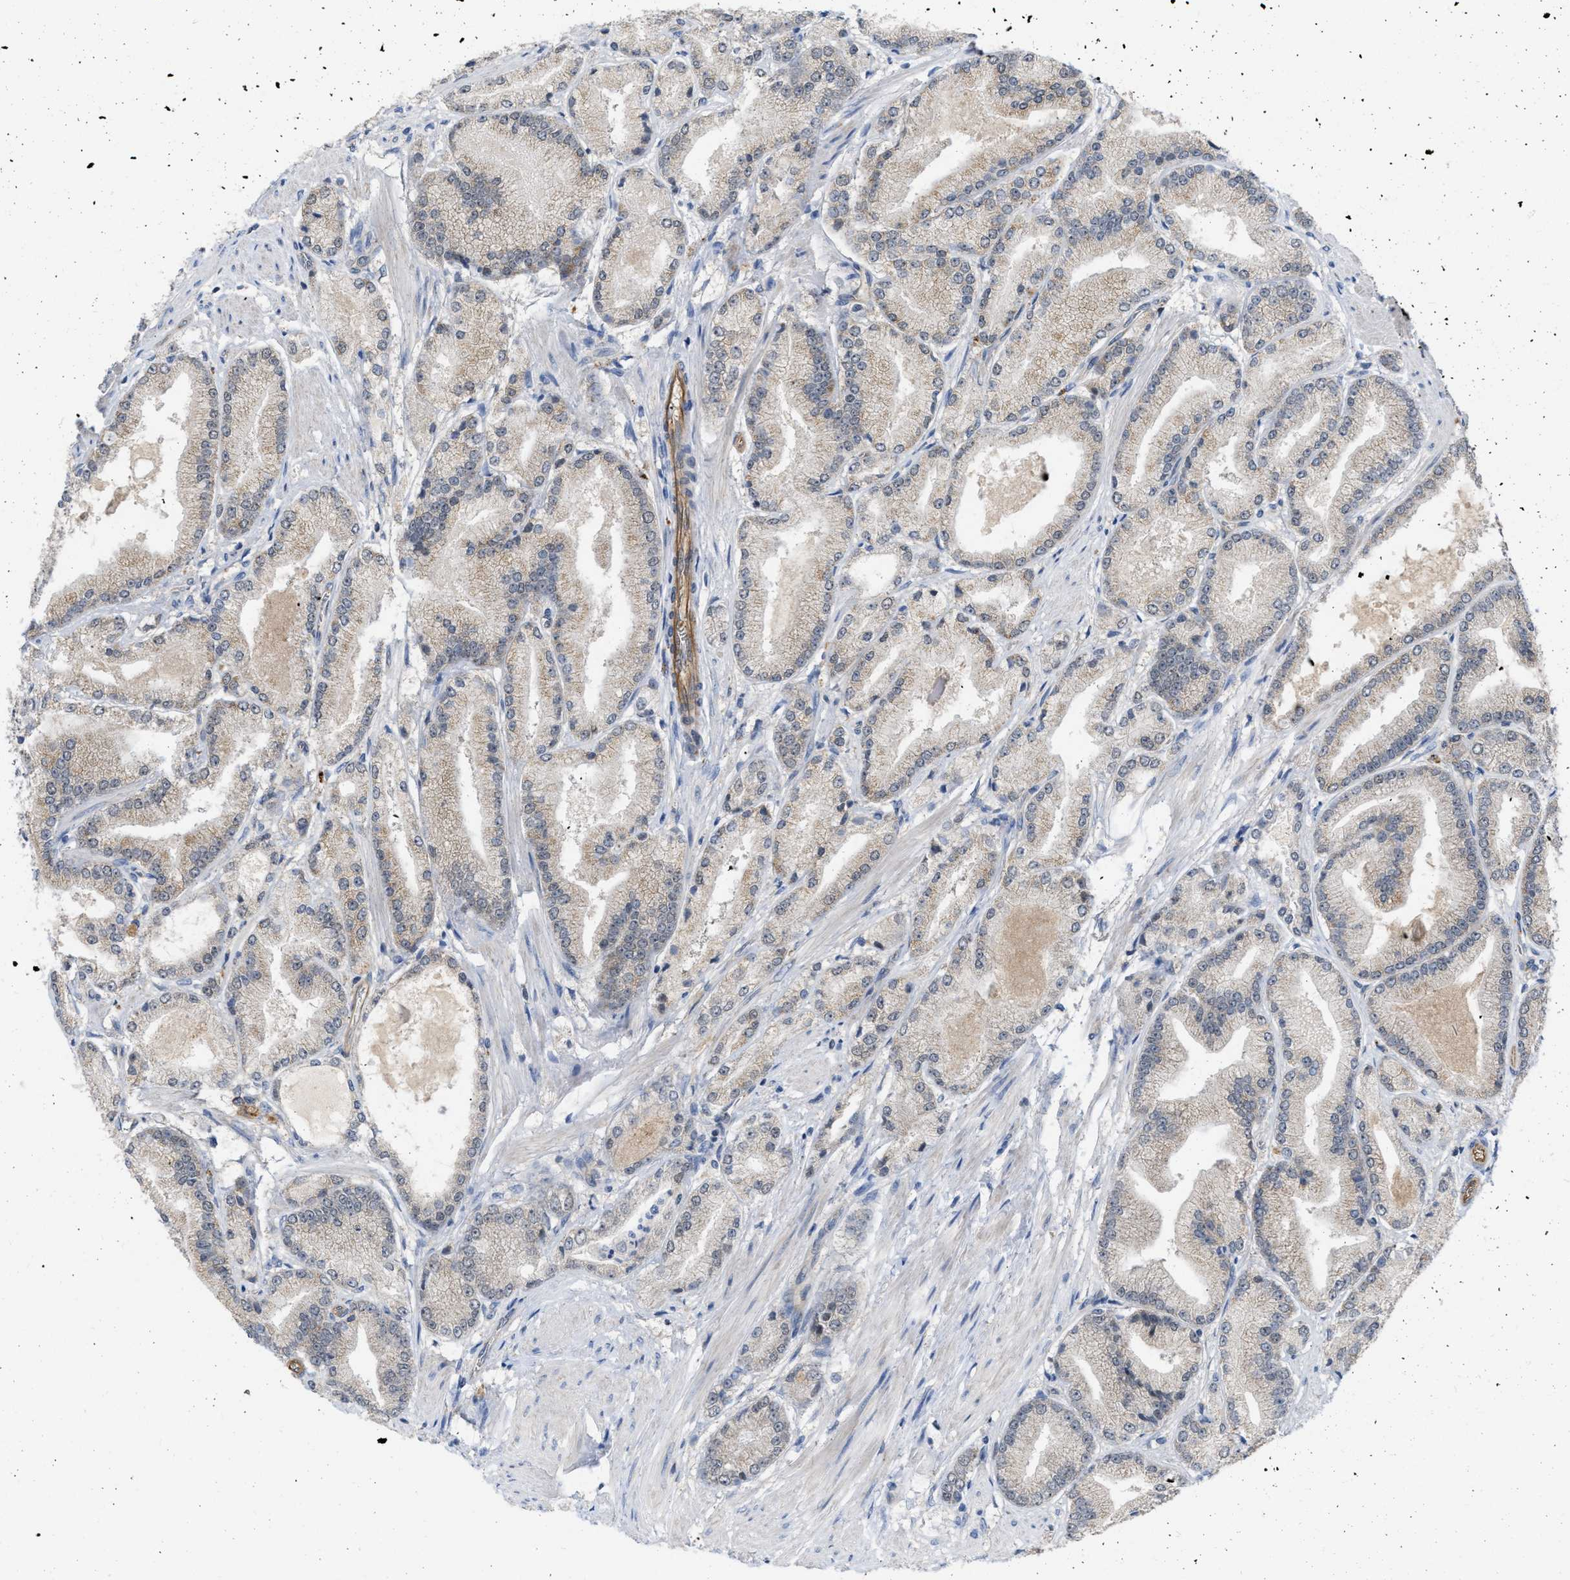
{"staining": {"intensity": "negative", "quantity": "none", "location": "none"}, "tissue": "prostate cancer", "cell_type": "Tumor cells", "image_type": "cancer", "snomed": [{"axis": "morphology", "description": "Adenocarcinoma, High grade"}, {"axis": "topography", "description": "Prostate"}], "caption": "An image of adenocarcinoma (high-grade) (prostate) stained for a protein demonstrates no brown staining in tumor cells.", "gene": "NAPEPLD", "patient": {"sex": "male", "age": 50}}